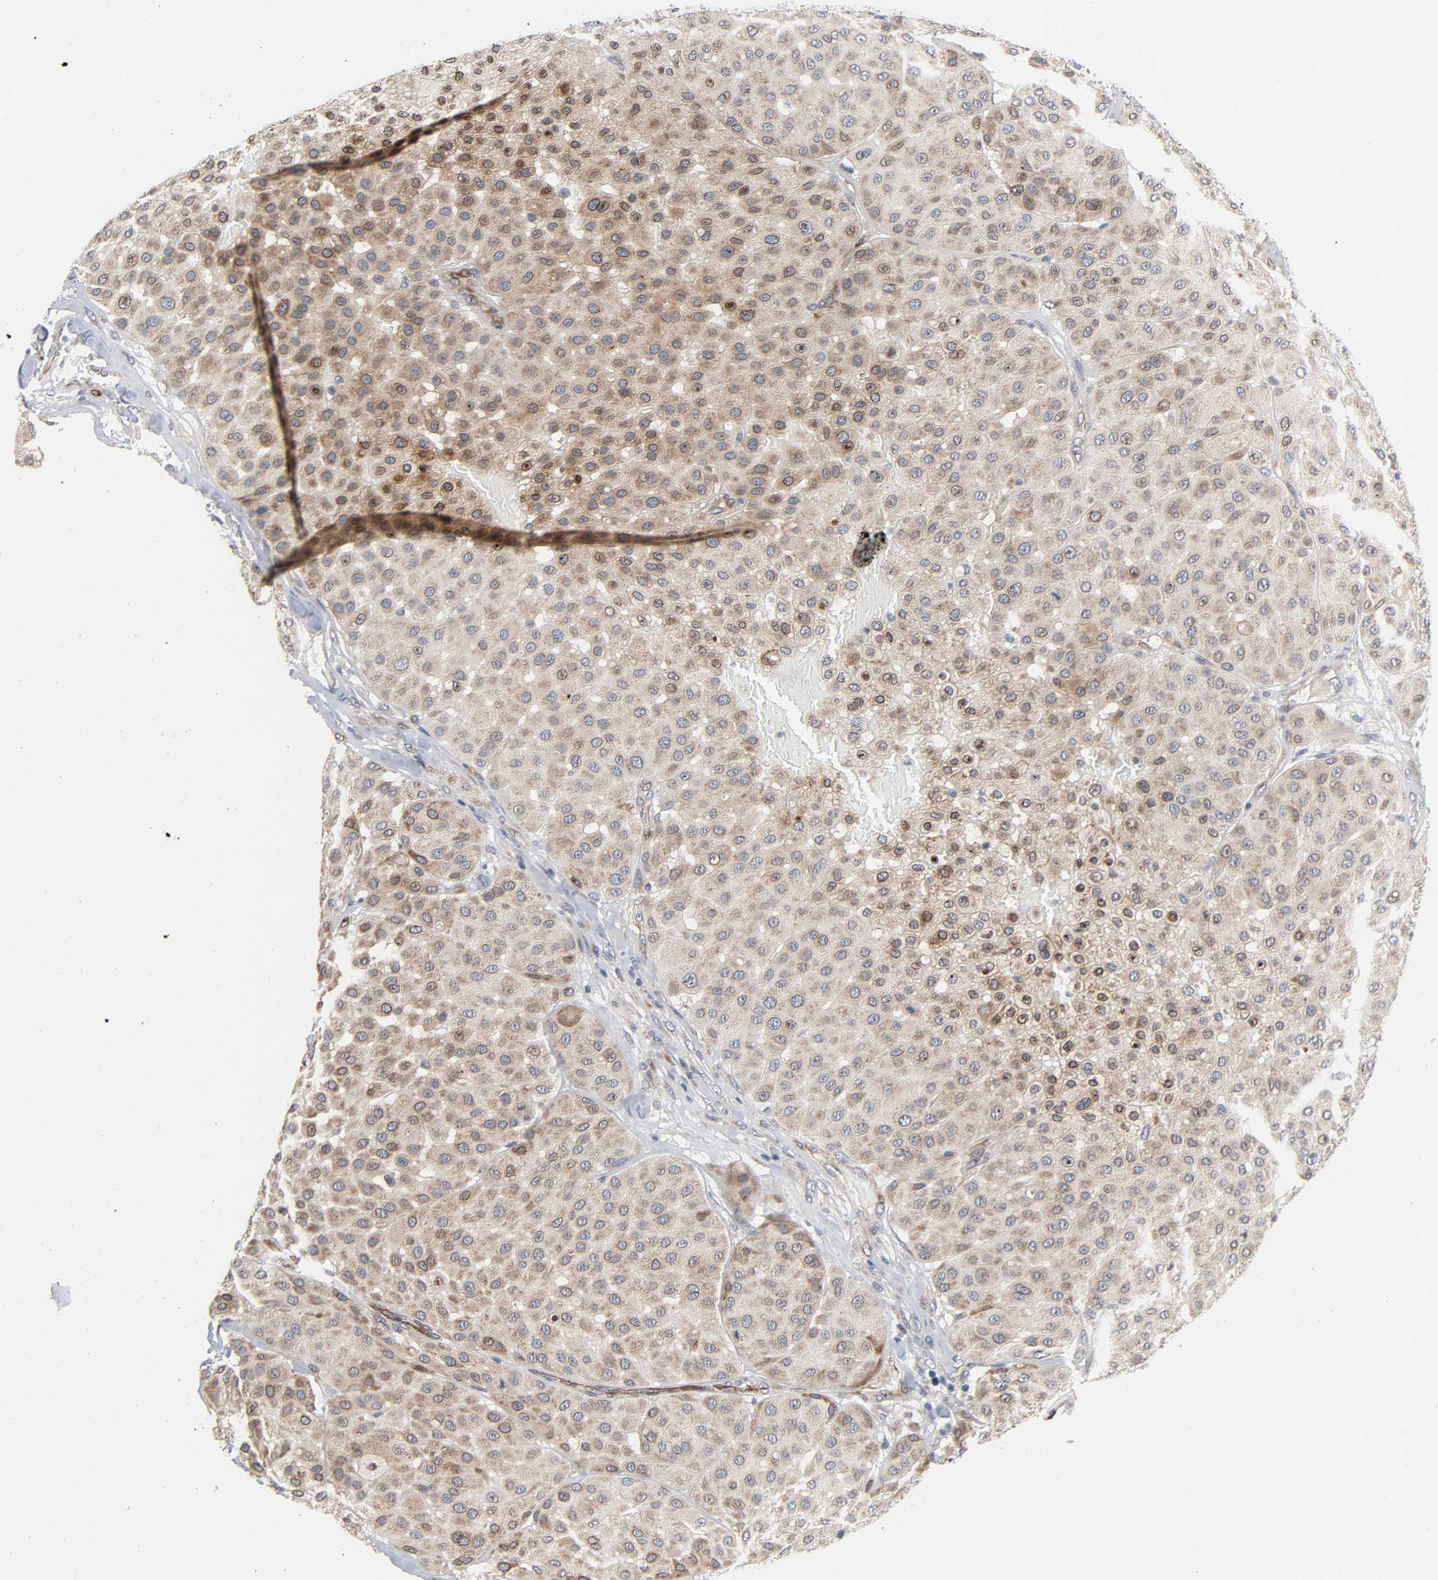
{"staining": {"intensity": "weak", "quantity": "25%-75%", "location": "cytoplasmic/membranous"}, "tissue": "melanoma", "cell_type": "Tumor cells", "image_type": "cancer", "snomed": [{"axis": "morphology", "description": "Normal tissue, NOS"}, {"axis": "morphology", "description": "Malignant melanoma, Metastatic site"}, {"axis": "topography", "description": "Skin"}], "caption": "A photomicrograph of human malignant melanoma (metastatic site) stained for a protein reveals weak cytoplasmic/membranous brown staining in tumor cells.", "gene": "ASB6", "patient": {"sex": "male", "age": 41}}